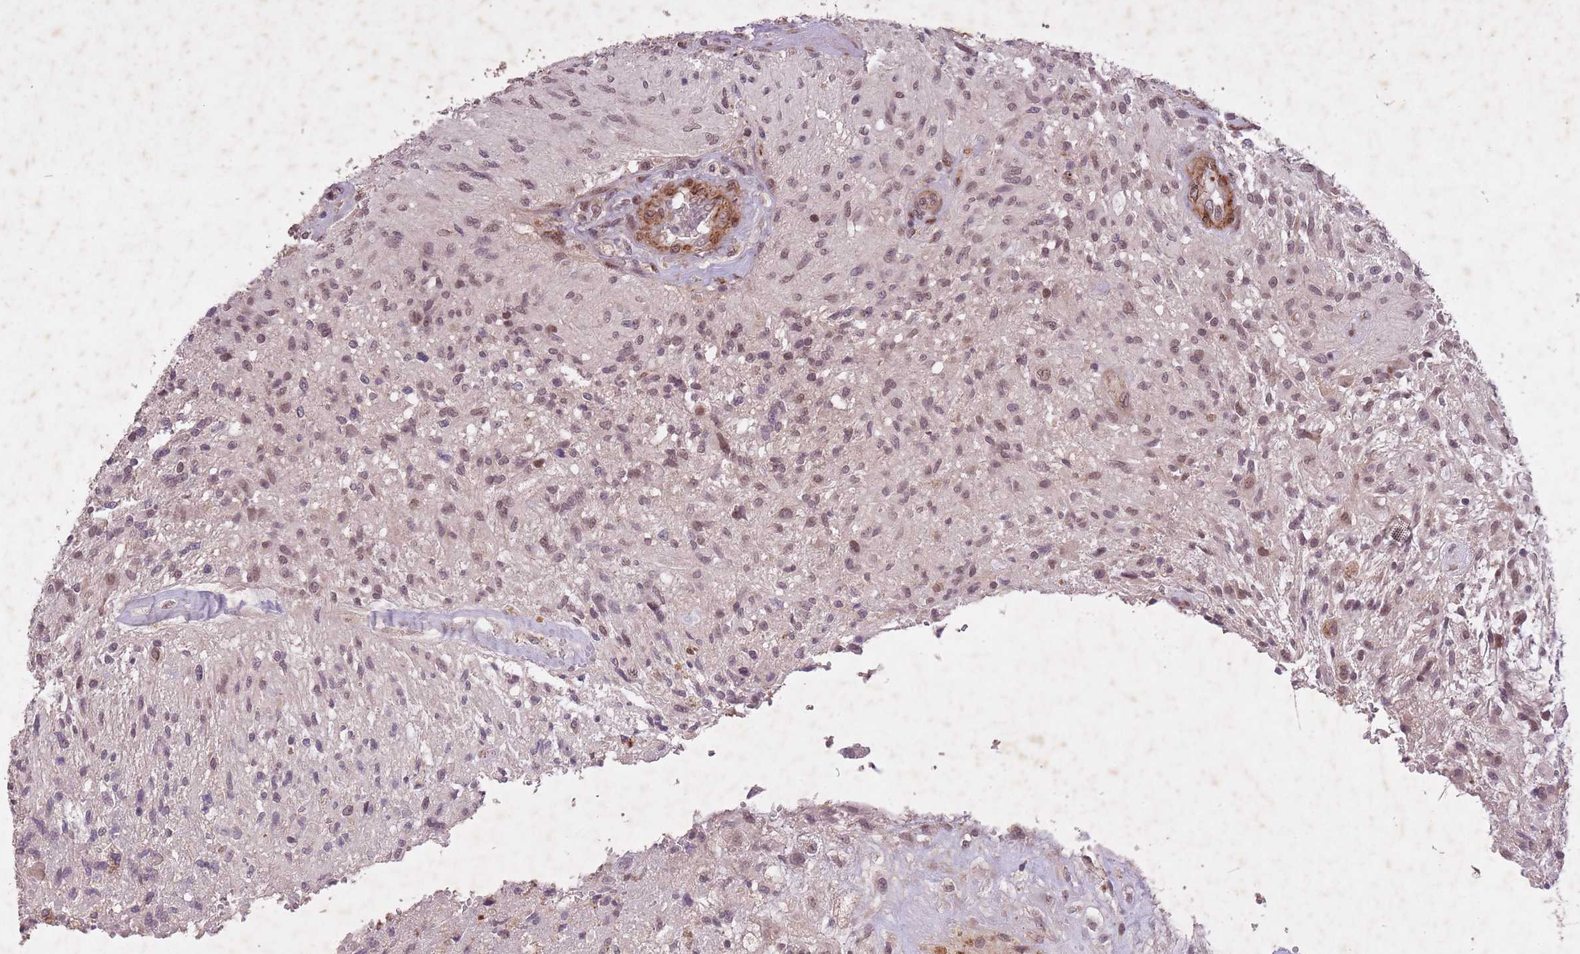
{"staining": {"intensity": "moderate", "quantity": "25%-75%", "location": "nuclear"}, "tissue": "glioma", "cell_type": "Tumor cells", "image_type": "cancer", "snomed": [{"axis": "morphology", "description": "Glioma, malignant, High grade"}, {"axis": "topography", "description": "Brain"}], "caption": "Malignant high-grade glioma tissue demonstrates moderate nuclear positivity in about 25%-75% of tumor cells (DAB (3,3'-diaminobenzidine) IHC, brown staining for protein, blue staining for nuclei).", "gene": "CBX6", "patient": {"sex": "male", "age": 56}}